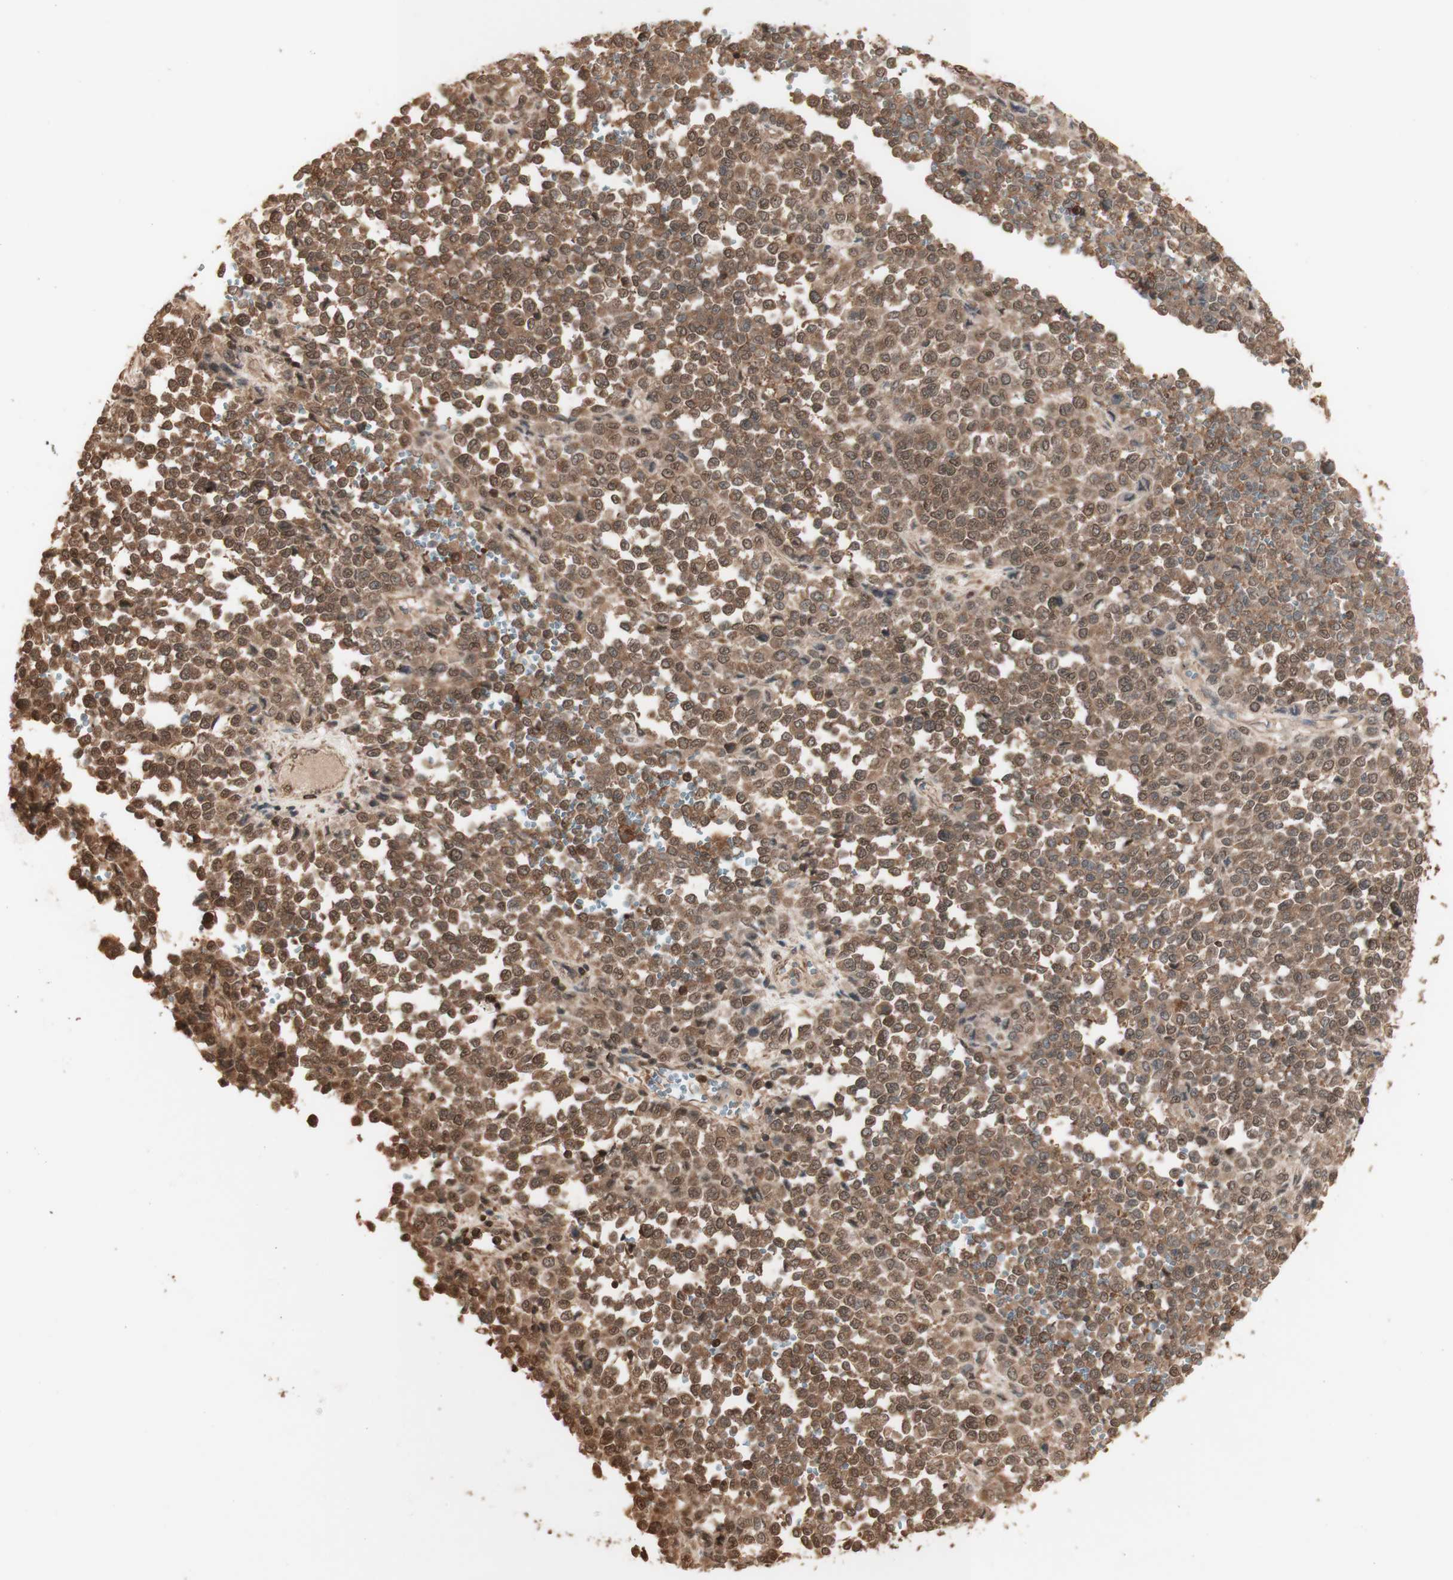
{"staining": {"intensity": "moderate", "quantity": ">75%", "location": "cytoplasmic/membranous,nuclear"}, "tissue": "melanoma", "cell_type": "Tumor cells", "image_type": "cancer", "snomed": [{"axis": "morphology", "description": "Malignant melanoma, Metastatic site"}, {"axis": "topography", "description": "Pancreas"}], "caption": "The immunohistochemical stain highlights moderate cytoplasmic/membranous and nuclear expression in tumor cells of malignant melanoma (metastatic site) tissue. Immunohistochemistry (ihc) stains the protein in brown and the nuclei are stained blue.", "gene": "YWHAB", "patient": {"sex": "female", "age": 30}}